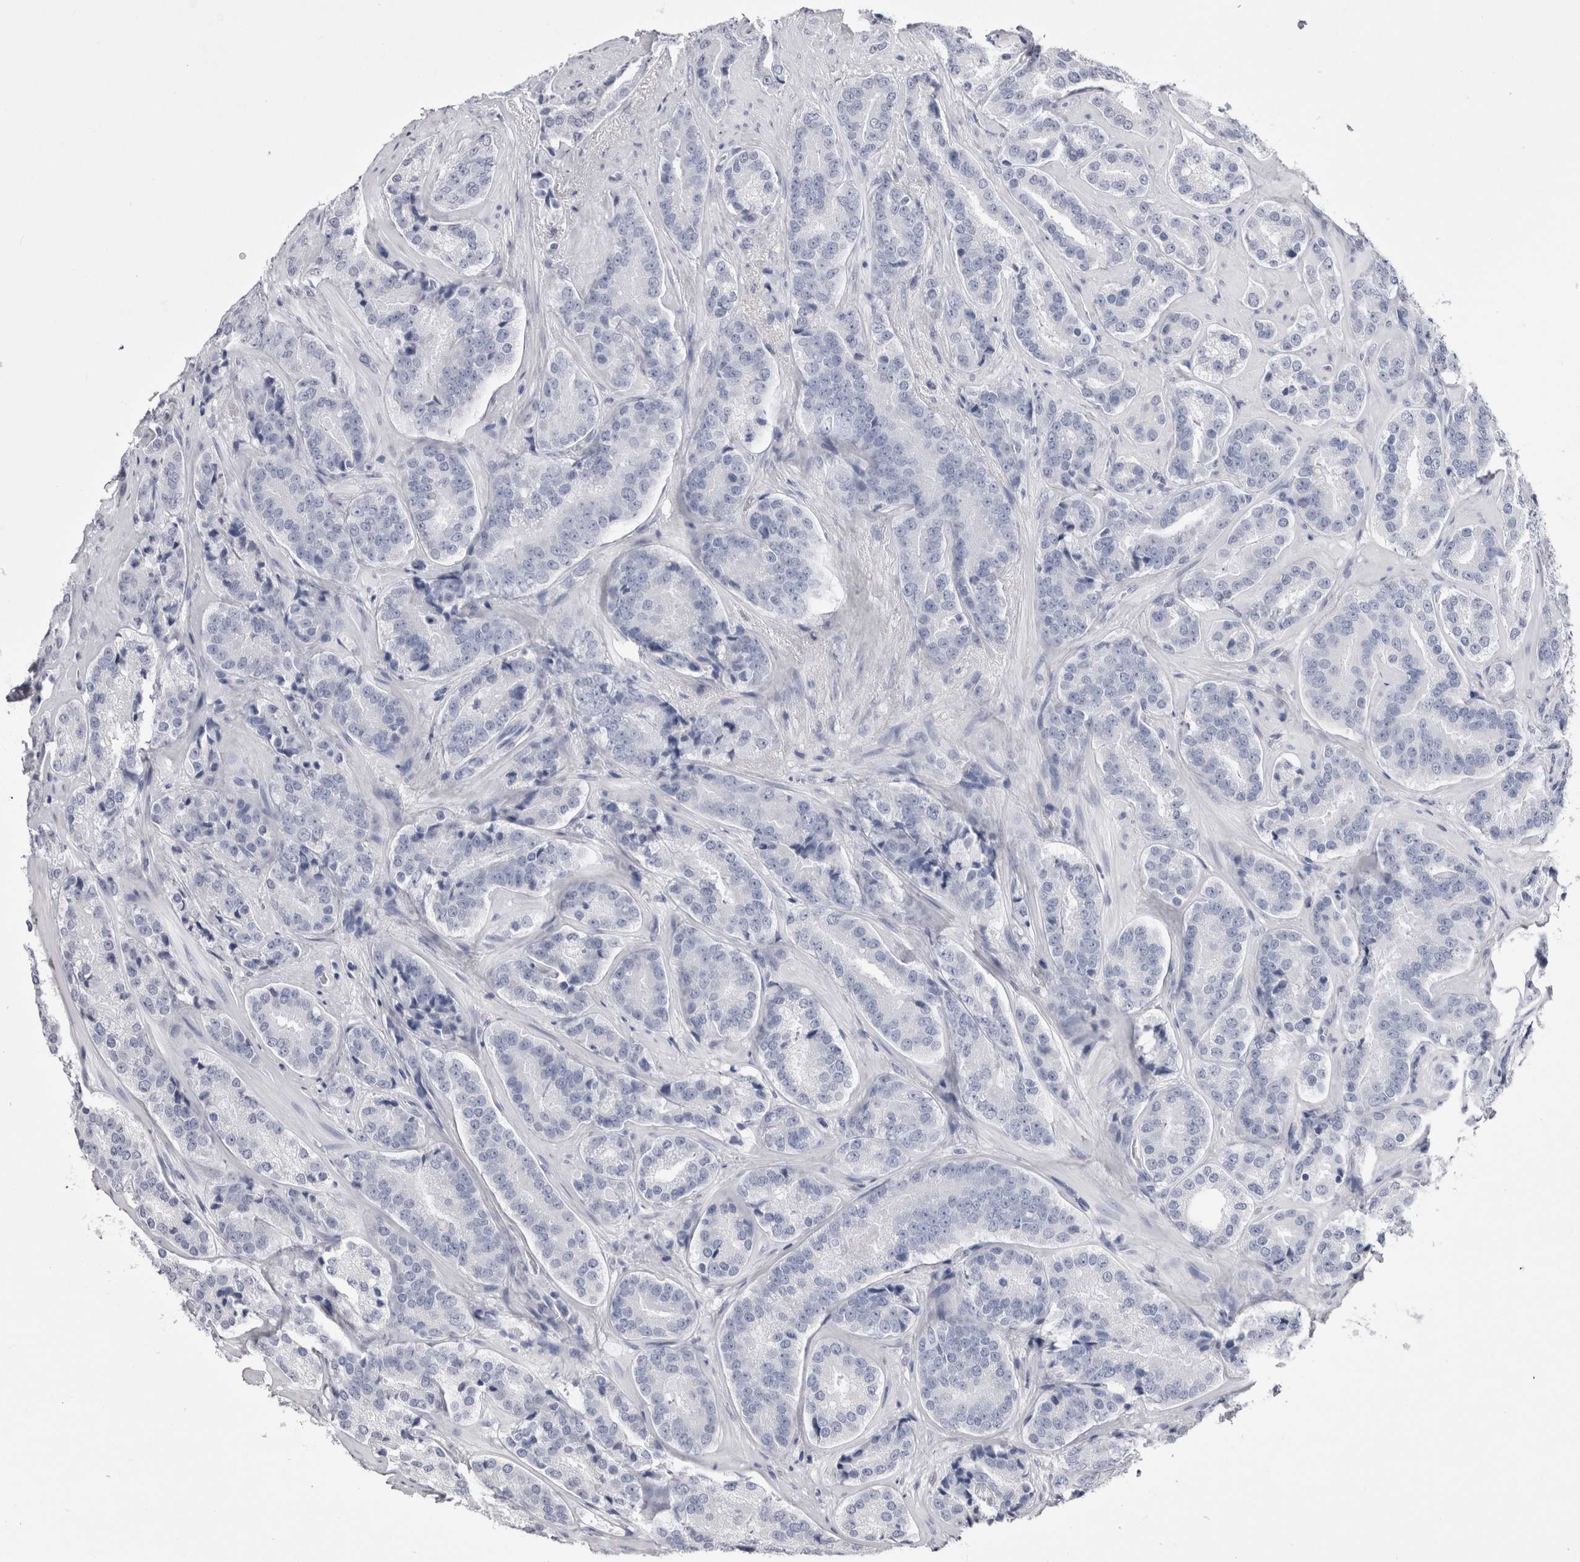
{"staining": {"intensity": "negative", "quantity": "none", "location": "none"}, "tissue": "prostate cancer", "cell_type": "Tumor cells", "image_type": "cancer", "snomed": [{"axis": "morphology", "description": "Adenocarcinoma, High grade"}, {"axis": "topography", "description": "Prostate"}], "caption": "Immunohistochemistry of prostate cancer reveals no expression in tumor cells. (Brightfield microscopy of DAB immunohistochemistry (IHC) at high magnification).", "gene": "CDHR5", "patient": {"sex": "male", "age": 60}}